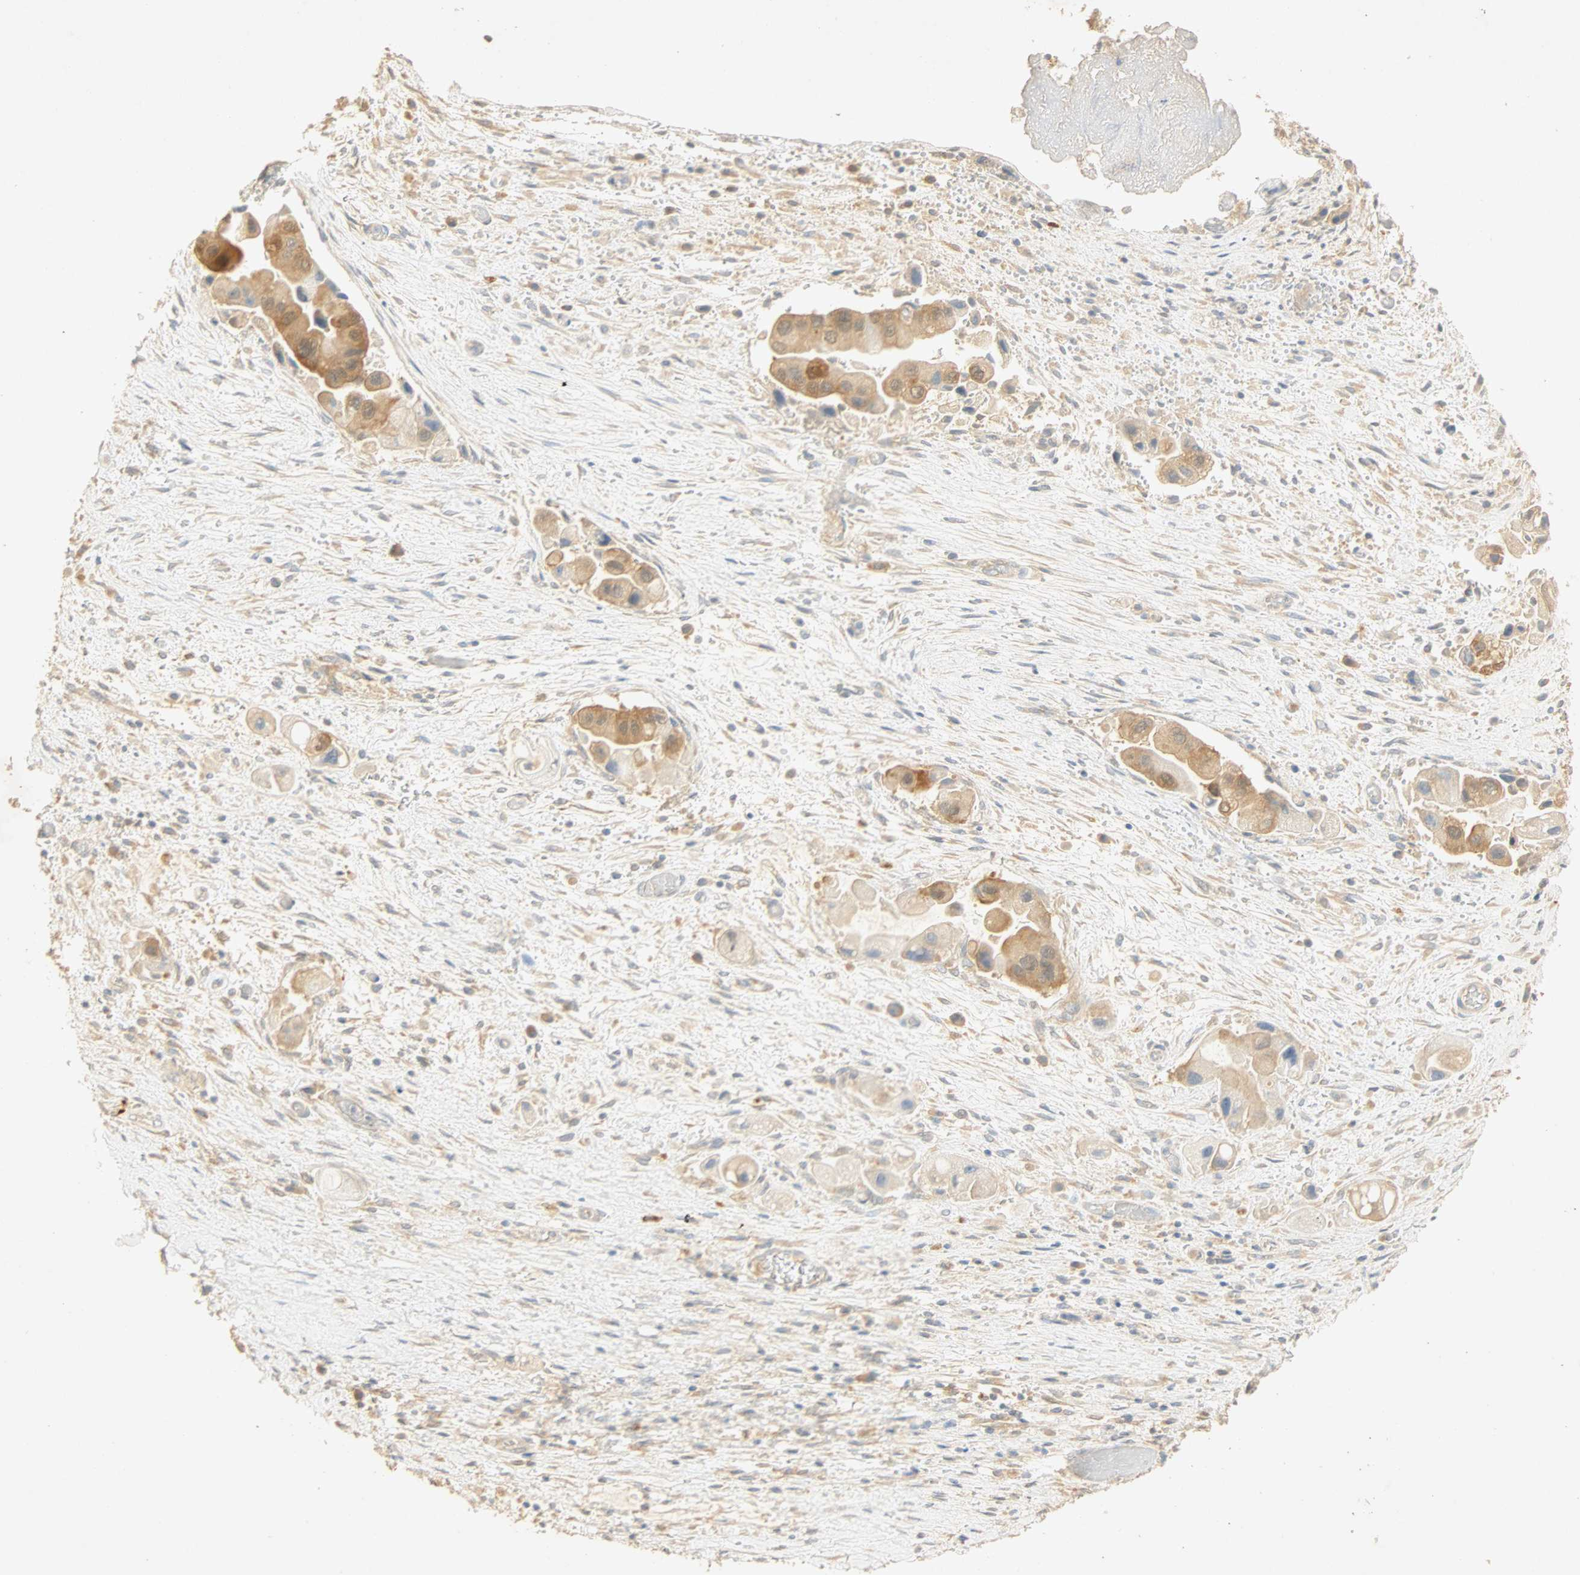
{"staining": {"intensity": "moderate", "quantity": "25%-75%", "location": "cytoplasmic/membranous"}, "tissue": "liver cancer", "cell_type": "Tumor cells", "image_type": "cancer", "snomed": [{"axis": "morphology", "description": "Normal tissue, NOS"}, {"axis": "morphology", "description": "Cholangiocarcinoma"}, {"axis": "topography", "description": "Liver"}, {"axis": "topography", "description": "Peripheral nerve tissue"}], "caption": "Immunohistochemical staining of human cholangiocarcinoma (liver) reveals medium levels of moderate cytoplasmic/membranous protein expression in about 25%-75% of tumor cells.", "gene": "SELENBP1", "patient": {"sex": "male", "age": 50}}